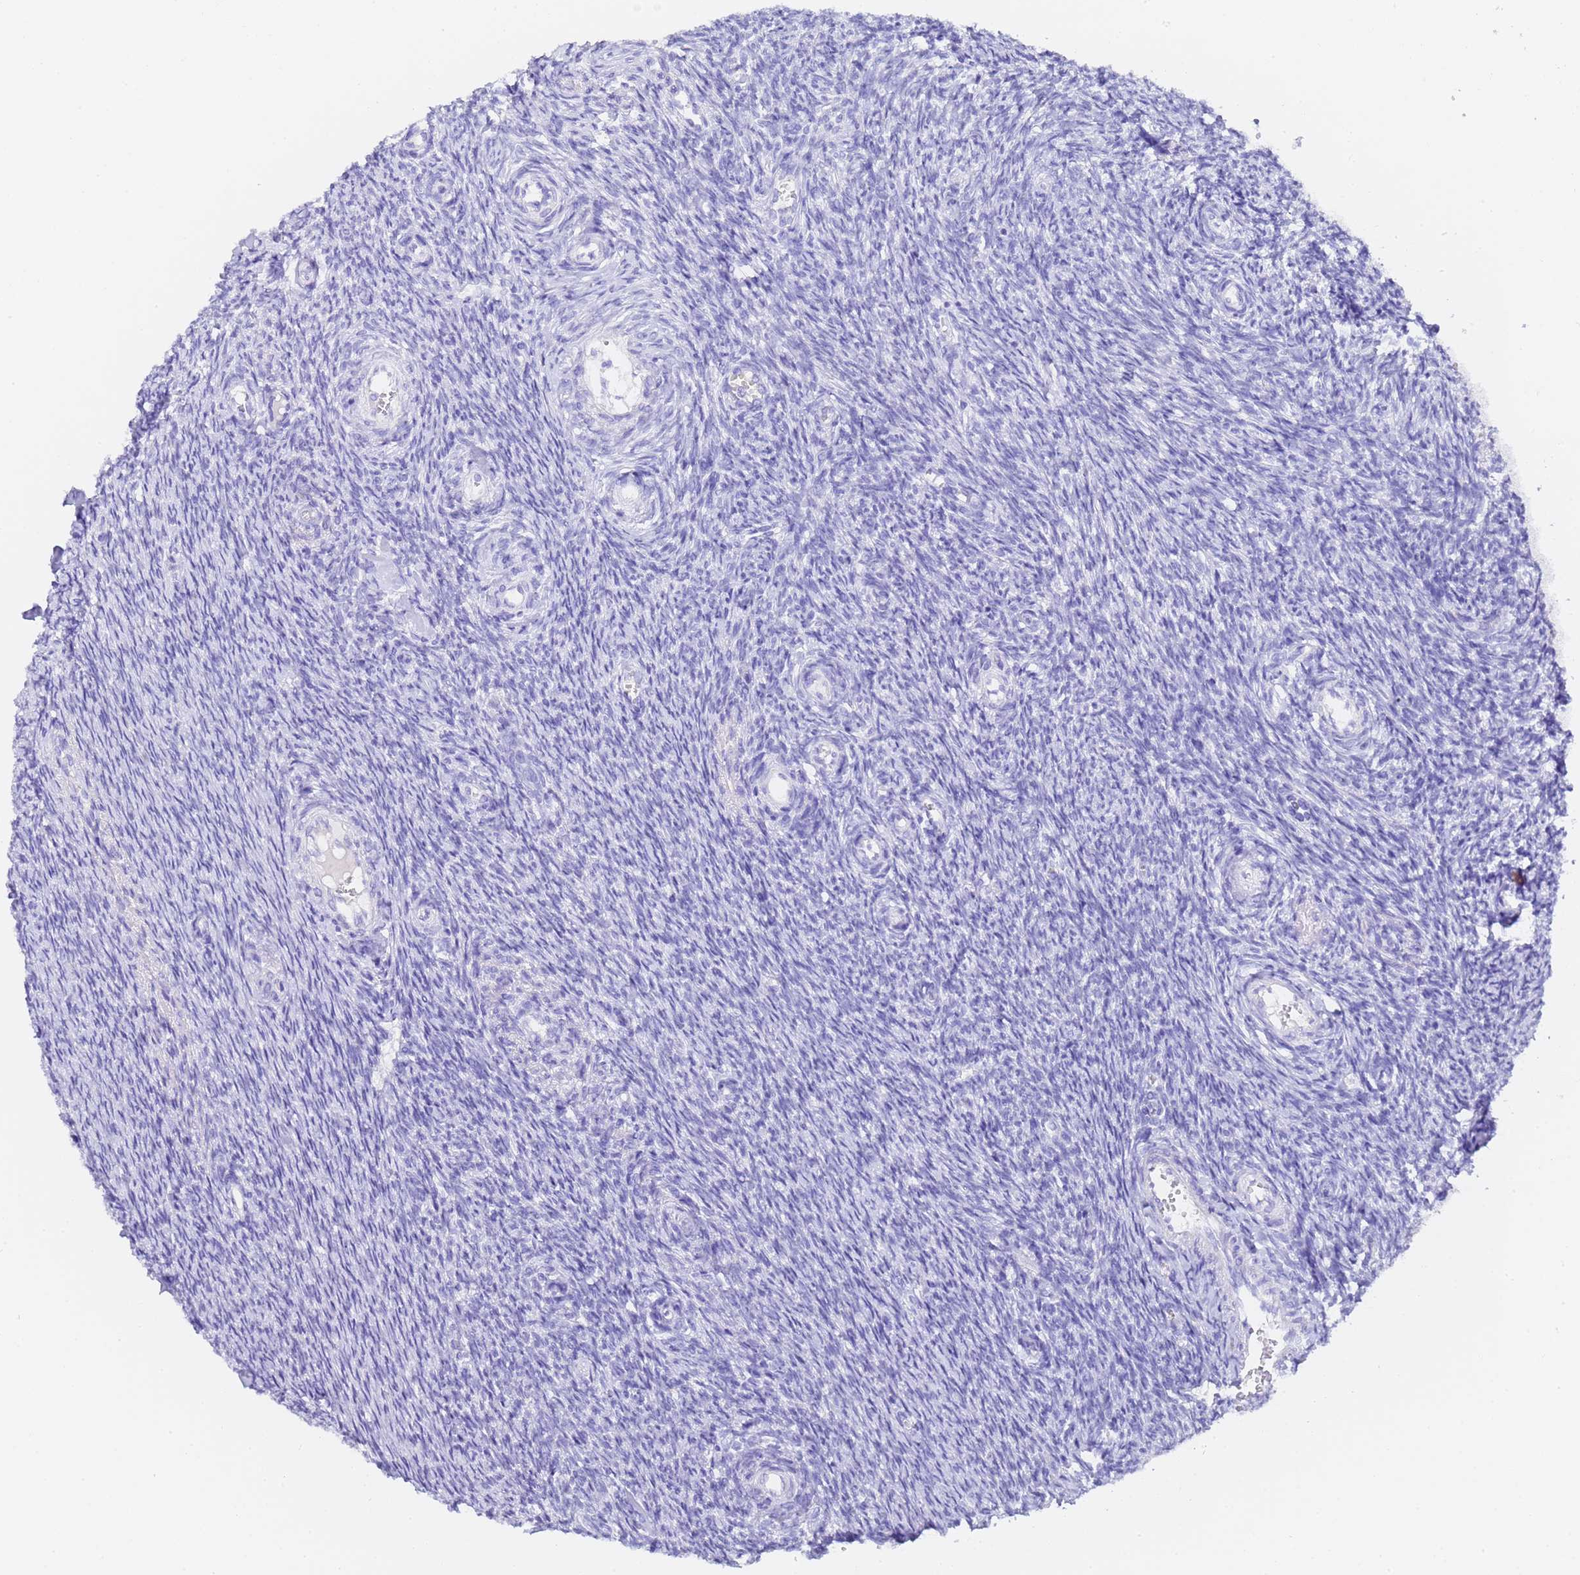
{"staining": {"intensity": "negative", "quantity": "none", "location": "none"}, "tissue": "ovary", "cell_type": "Ovarian stroma cells", "image_type": "normal", "snomed": [{"axis": "morphology", "description": "Normal tissue, NOS"}, {"axis": "topography", "description": "Ovary"}], "caption": "Human ovary stained for a protein using immunohistochemistry (IHC) demonstrates no positivity in ovarian stroma cells.", "gene": "GABRA1", "patient": {"sex": "female", "age": 44}}